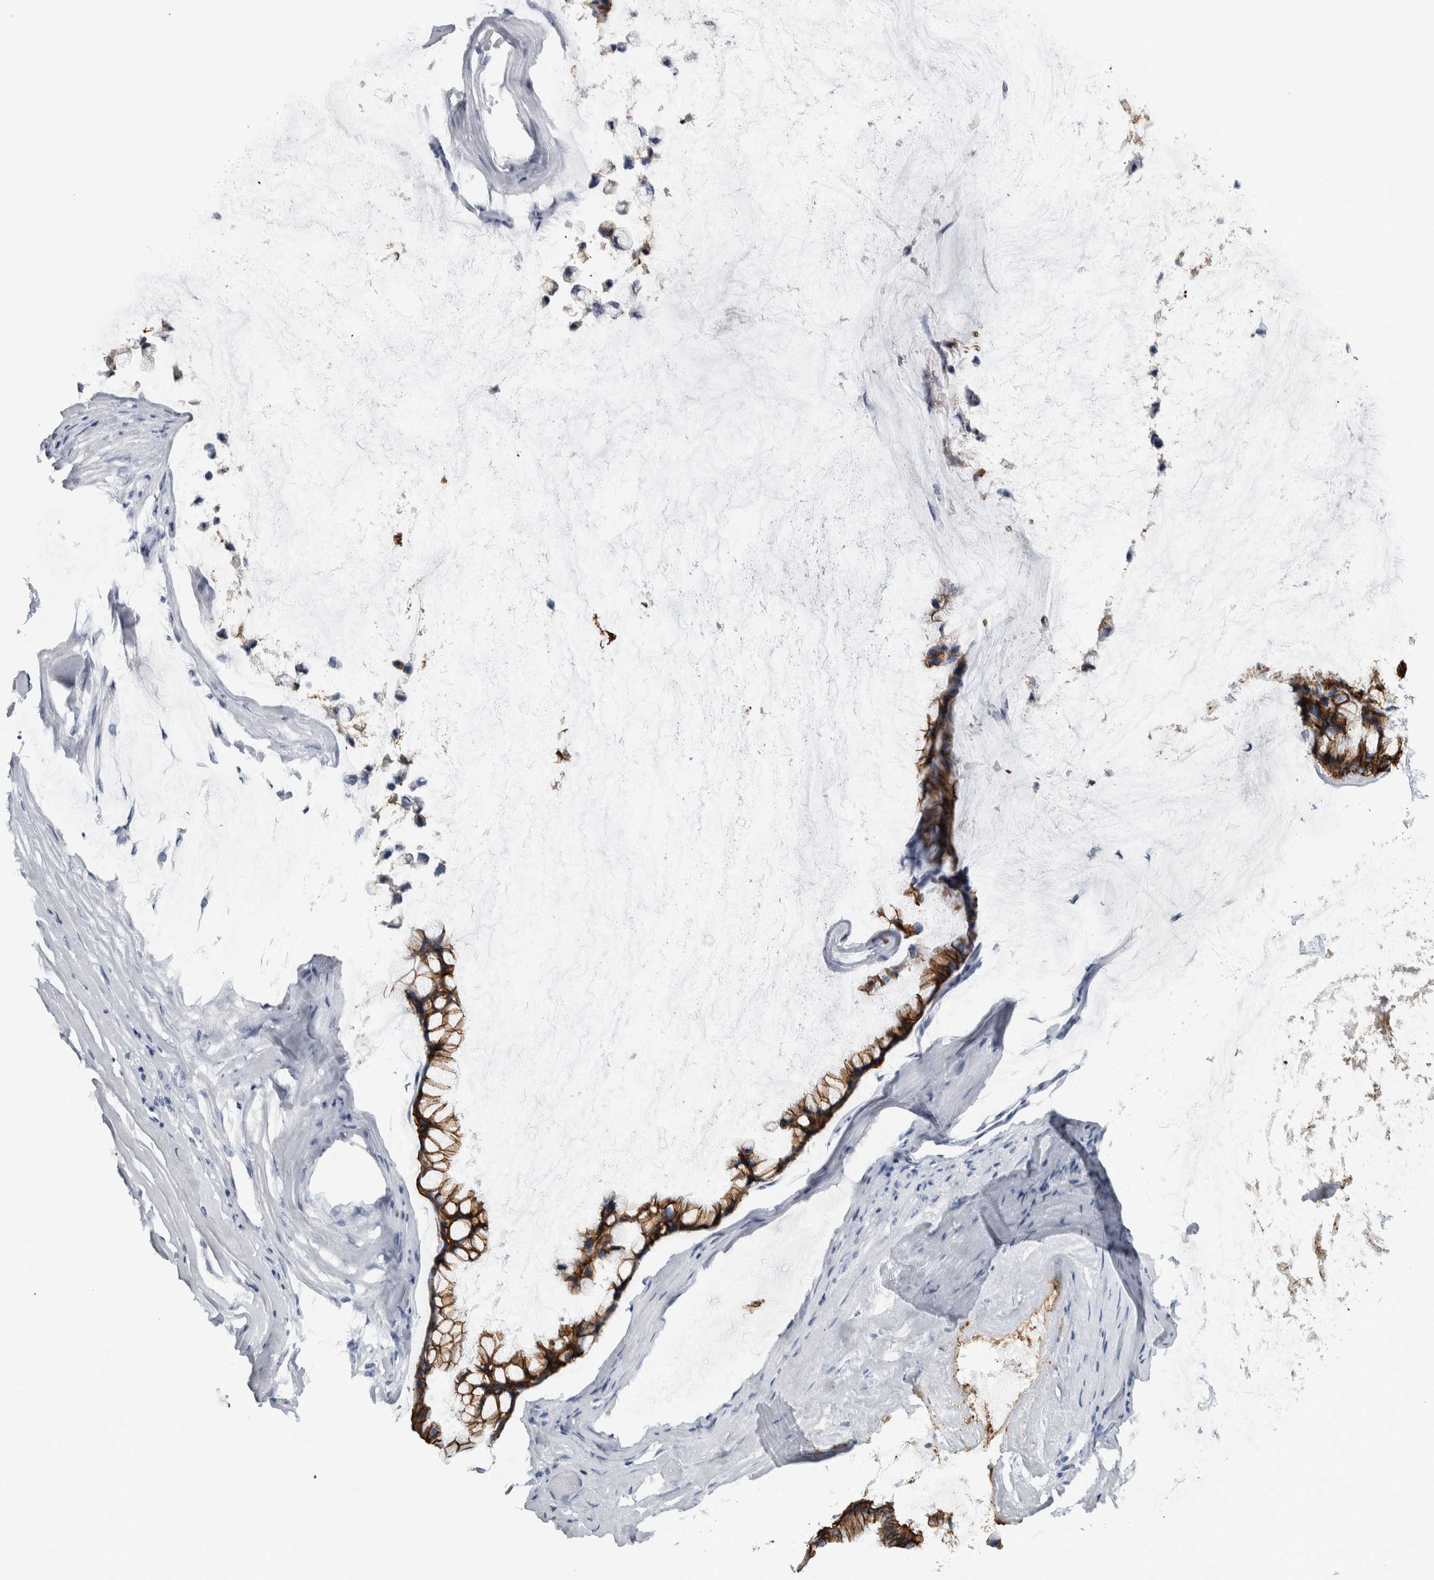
{"staining": {"intensity": "strong", "quantity": ">75%", "location": "cytoplasmic/membranous"}, "tissue": "ovarian cancer", "cell_type": "Tumor cells", "image_type": "cancer", "snomed": [{"axis": "morphology", "description": "Cystadenocarcinoma, mucinous, NOS"}, {"axis": "topography", "description": "Ovary"}], "caption": "Immunohistochemistry histopathology image of ovarian mucinous cystadenocarcinoma stained for a protein (brown), which shows high levels of strong cytoplasmic/membranous staining in about >75% of tumor cells.", "gene": "CDH17", "patient": {"sex": "female", "age": 39}}